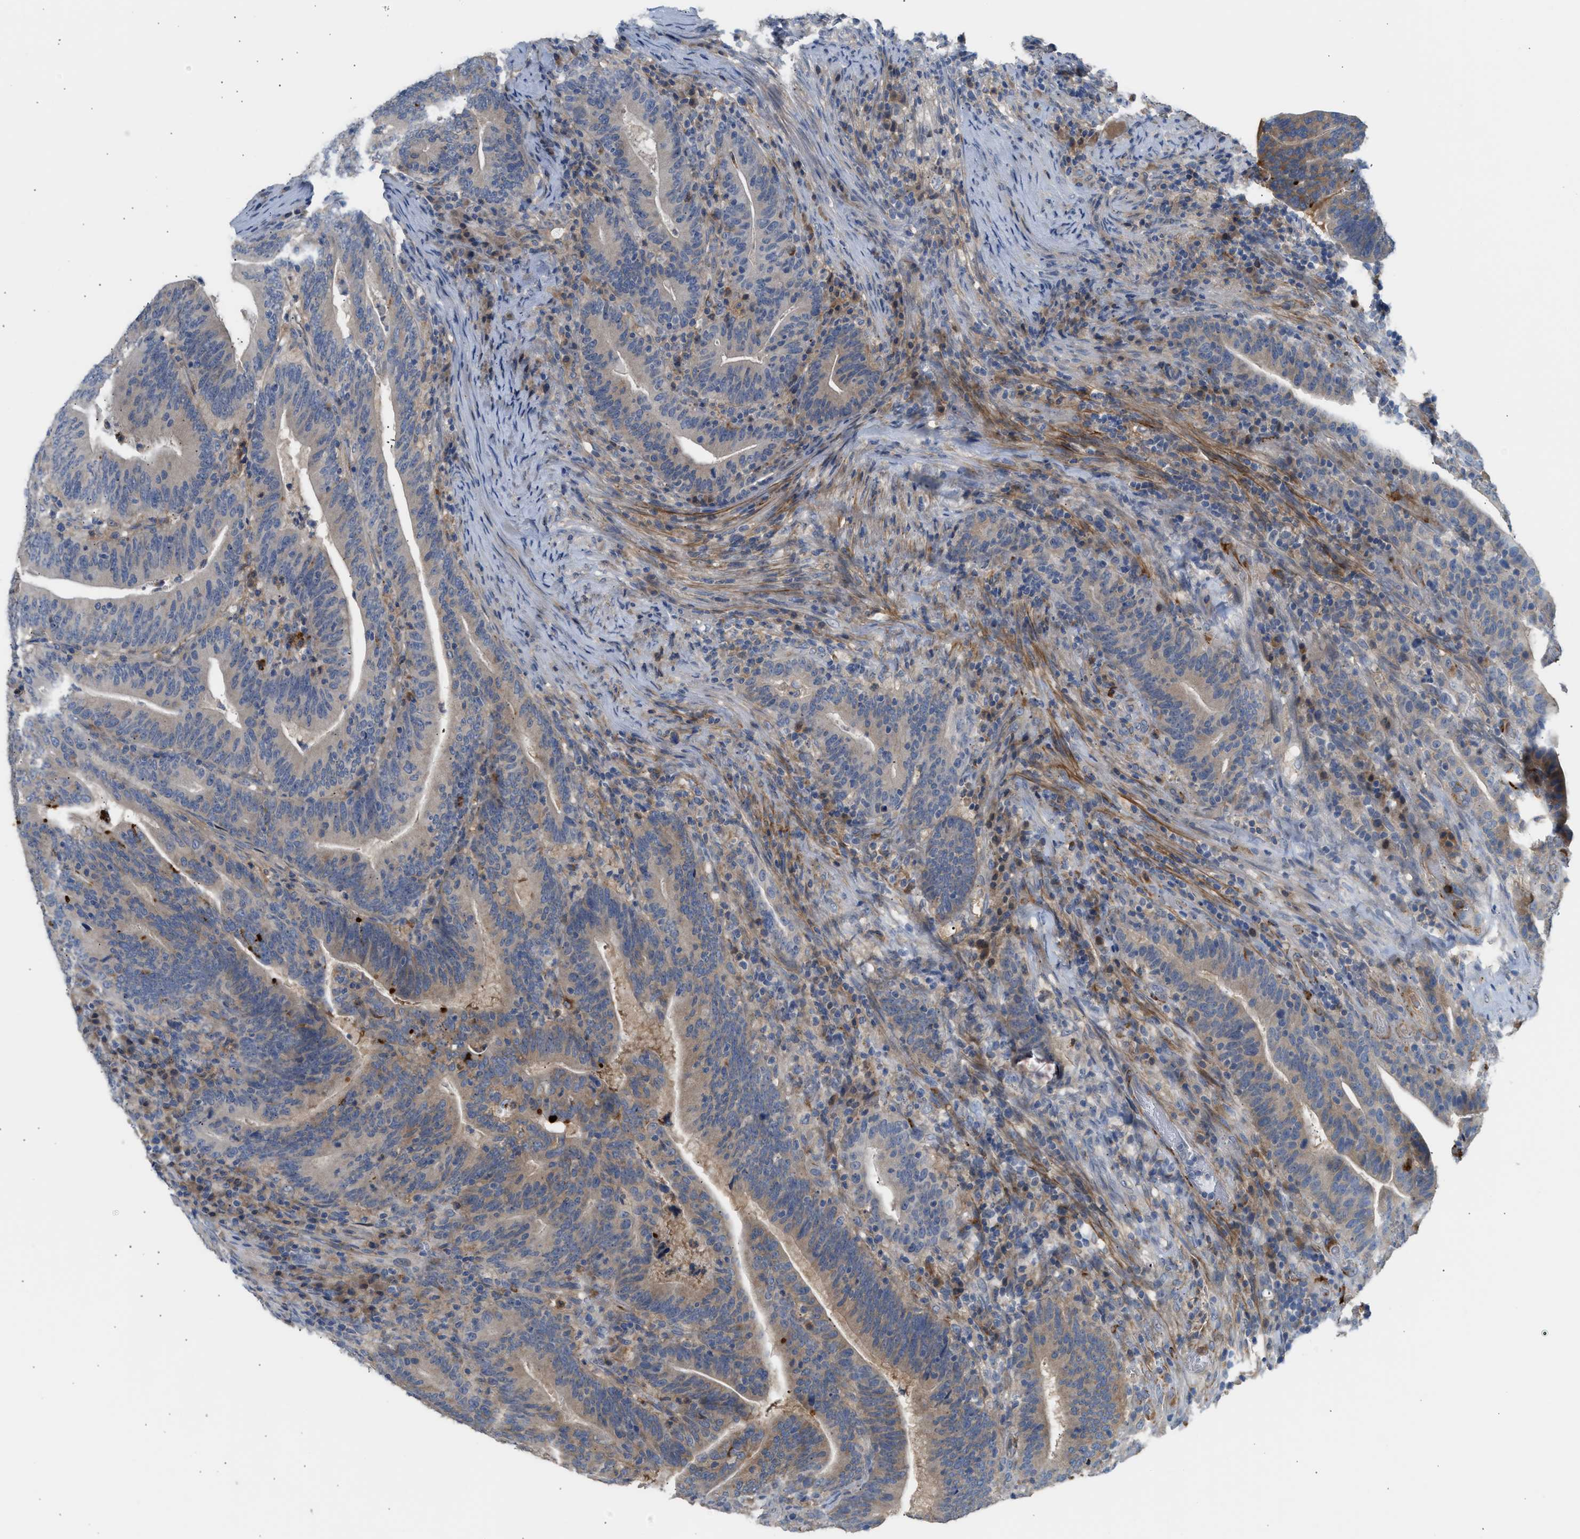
{"staining": {"intensity": "weak", "quantity": "25%-75%", "location": "cytoplasmic/membranous"}, "tissue": "colorectal cancer", "cell_type": "Tumor cells", "image_type": "cancer", "snomed": [{"axis": "morphology", "description": "Adenocarcinoma, NOS"}, {"axis": "topography", "description": "Colon"}], "caption": "About 25%-75% of tumor cells in colorectal adenocarcinoma show weak cytoplasmic/membranous protein staining as visualized by brown immunohistochemical staining.", "gene": "RHBDF2", "patient": {"sex": "female", "age": 66}}